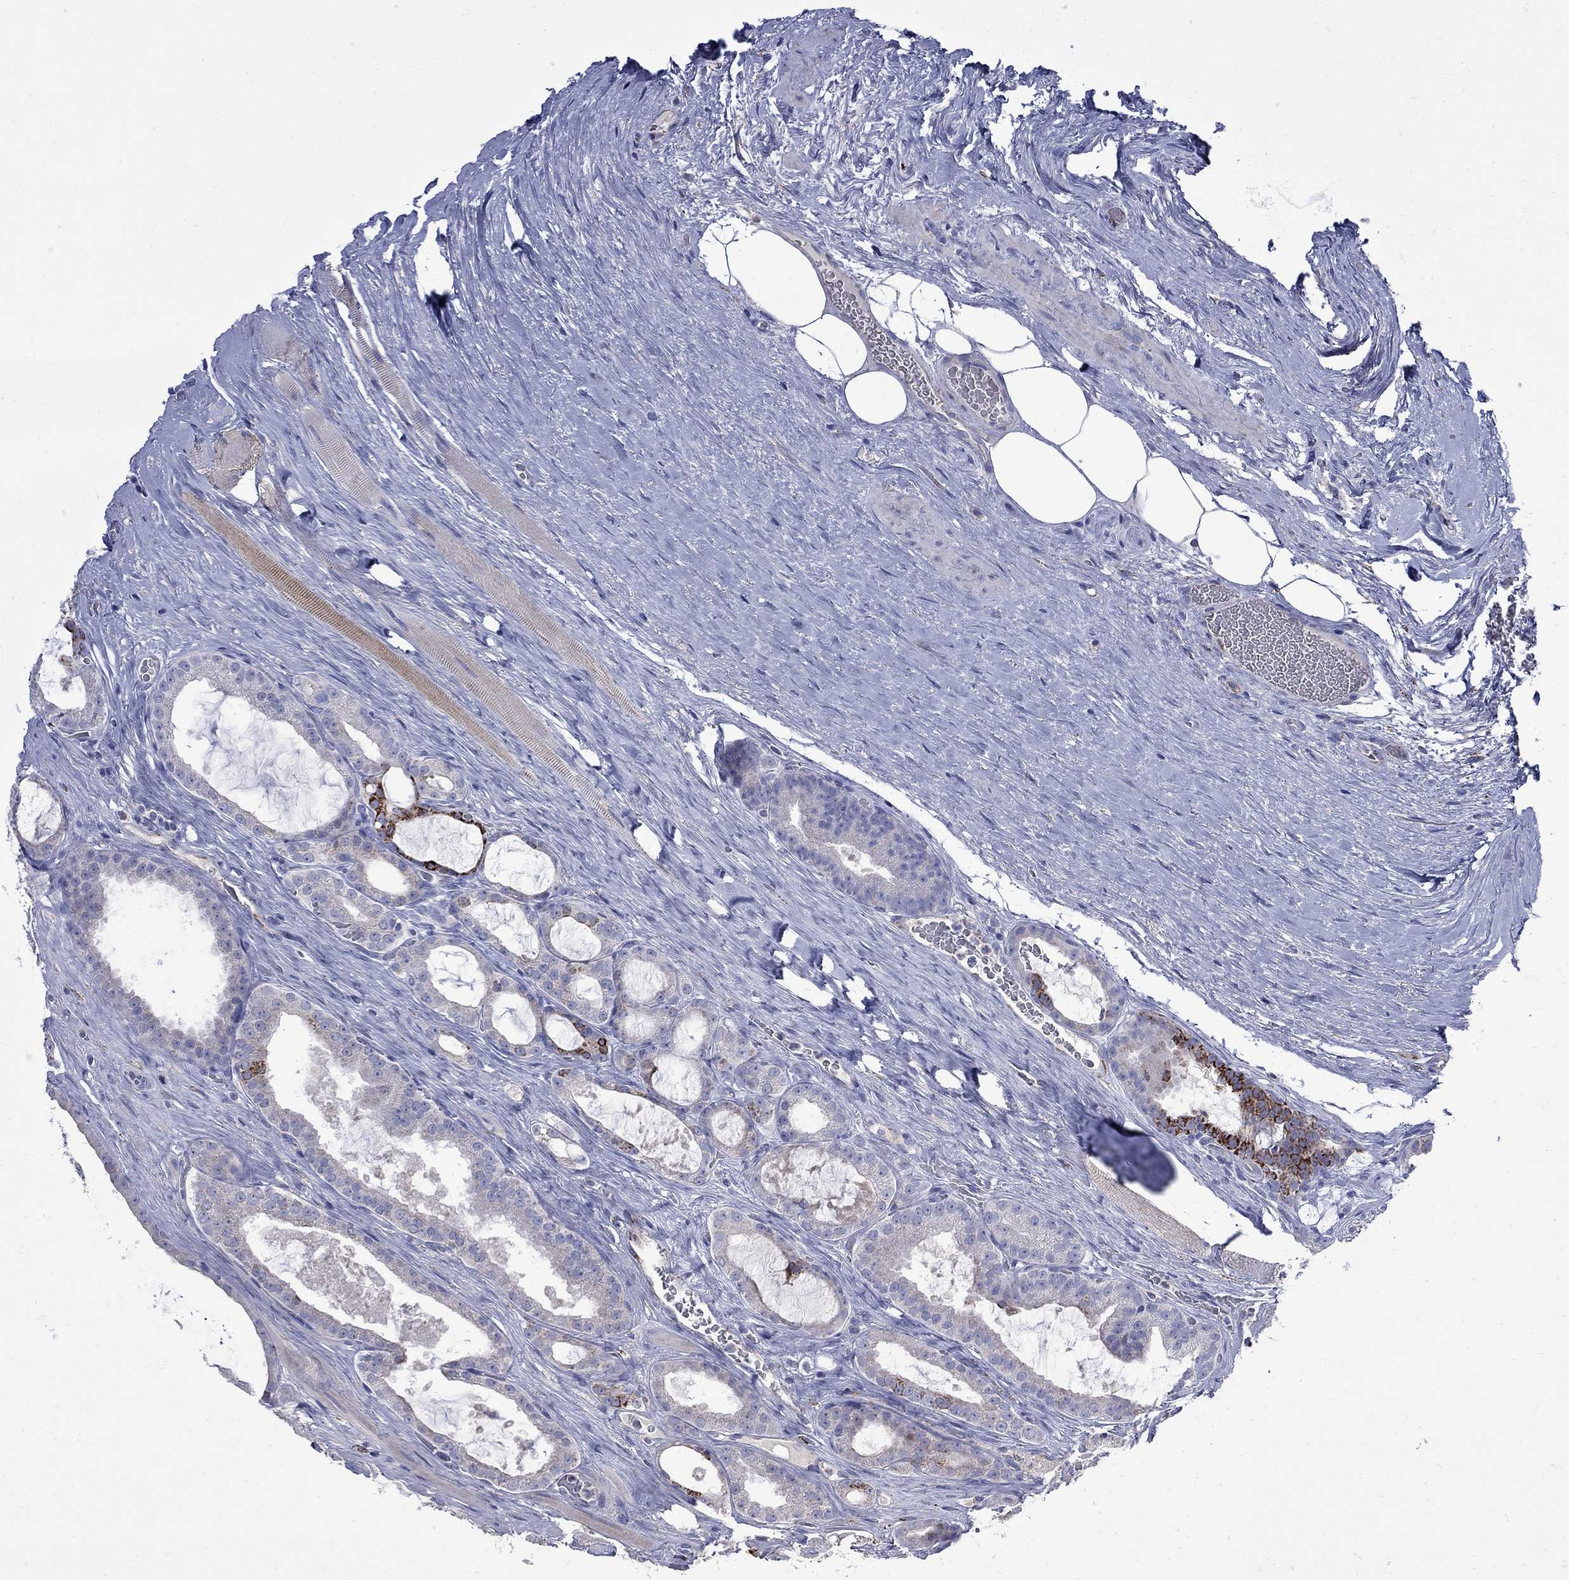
{"staining": {"intensity": "strong", "quantity": "<25%", "location": "cytoplasmic/membranous"}, "tissue": "prostate cancer", "cell_type": "Tumor cells", "image_type": "cancer", "snomed": [{"axis": "morphology", "description": "Adenocarcinoma, NOS"}, {"axis": "topography", "description": "Prostate"}], "caption": "Prostate cancer (adenocarcinoma) tissue exhibits strong cytoplasmic/membranous staining in approximately <25% of tumor cells", "gene": "SESTD1", "patient": {"sex": "male", "age": 67}}